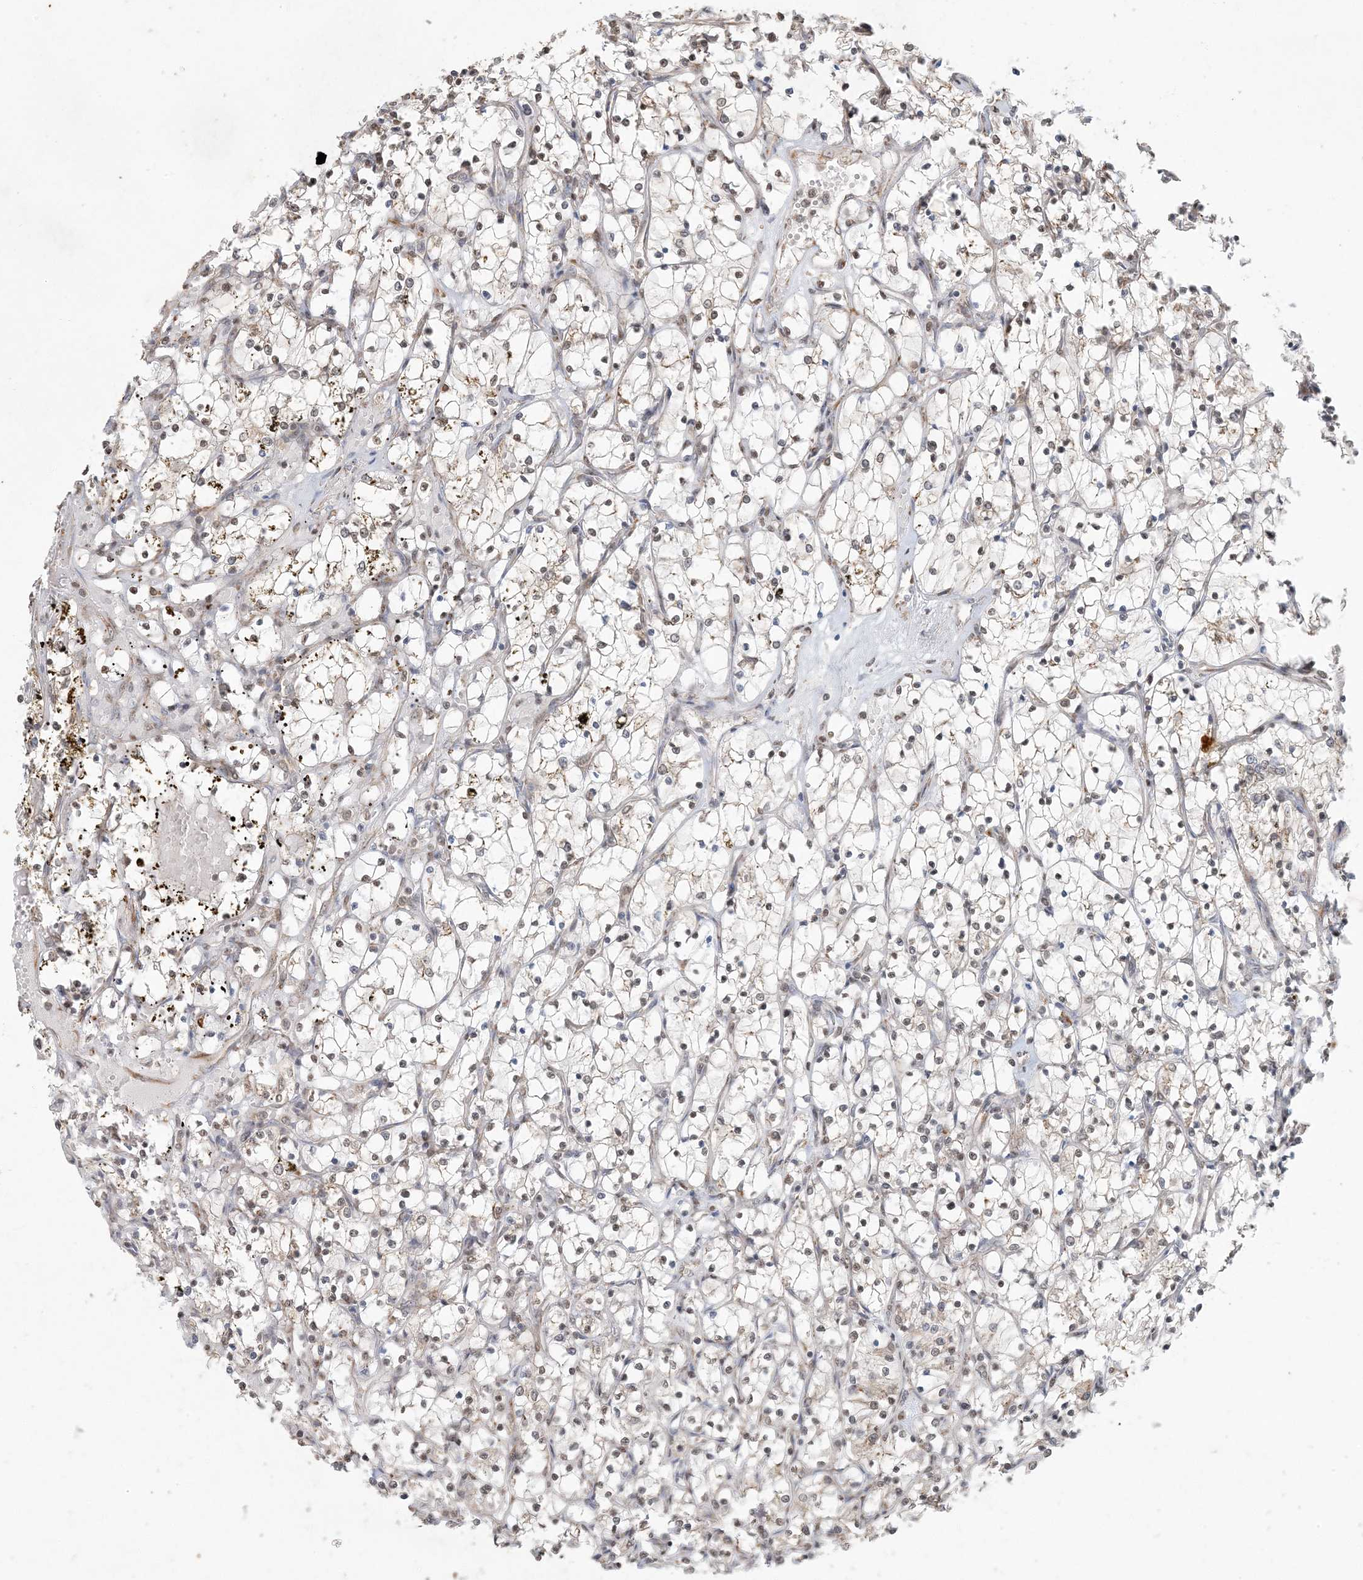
{"staining": {"intensity": "moderate", "quantity": "<25%", "location": "nuclear"}, "tissue": "renal cancer", "cell_type": "Tumor cells", "image_type": "cancer", "snomed": [{"axis": "morphology", "description": "Adenocarcinoma, NOS"}, {"axis": "topography", "description": "Kidney"}], "caption": "This is a photomicrograph of immunohistochemistry staining of renal cancer, which shows moderate staining in the nuclear of tumor cells.", "gene": "AK9", "patient": {"sex": "female", "age": 69}}